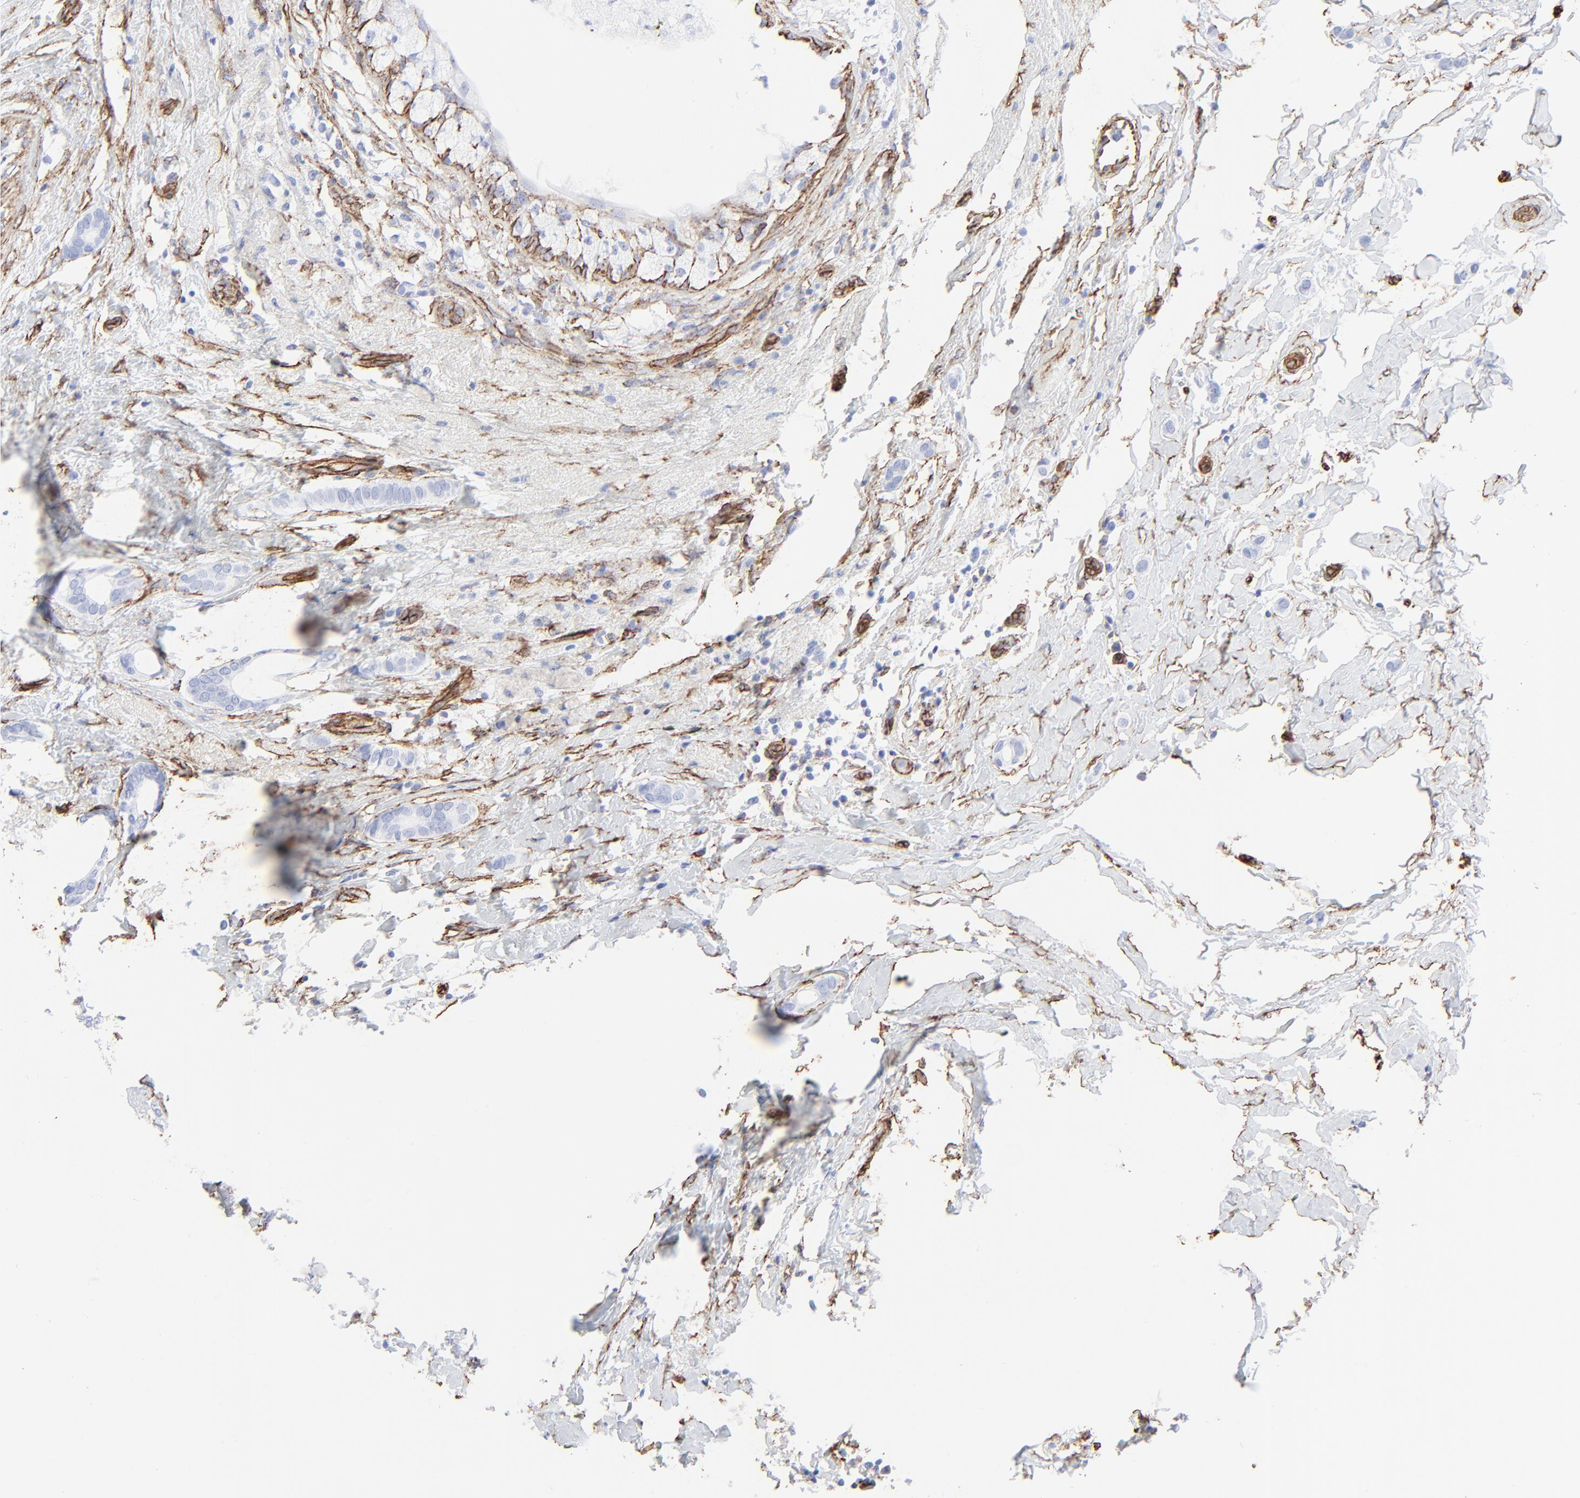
{"staining": {"intensity": "negative", "quantity": "none", "location": "none"}, "tissue": "breast cancer", "cell_type": "Tumor cells", "image_type": "cancer", "snomed": [{"axis": "morphology", "description": "Duct carcinoma"}, {"axis": "topography", "description": "Breast"}], "caption": "Immunohistochemistry (IHC) of human breast cancer (intraductal carcinoma) shows no positivity in tumor cells.", "gene": "CAV1", "patient": {"sex": "female", "age": 54}}